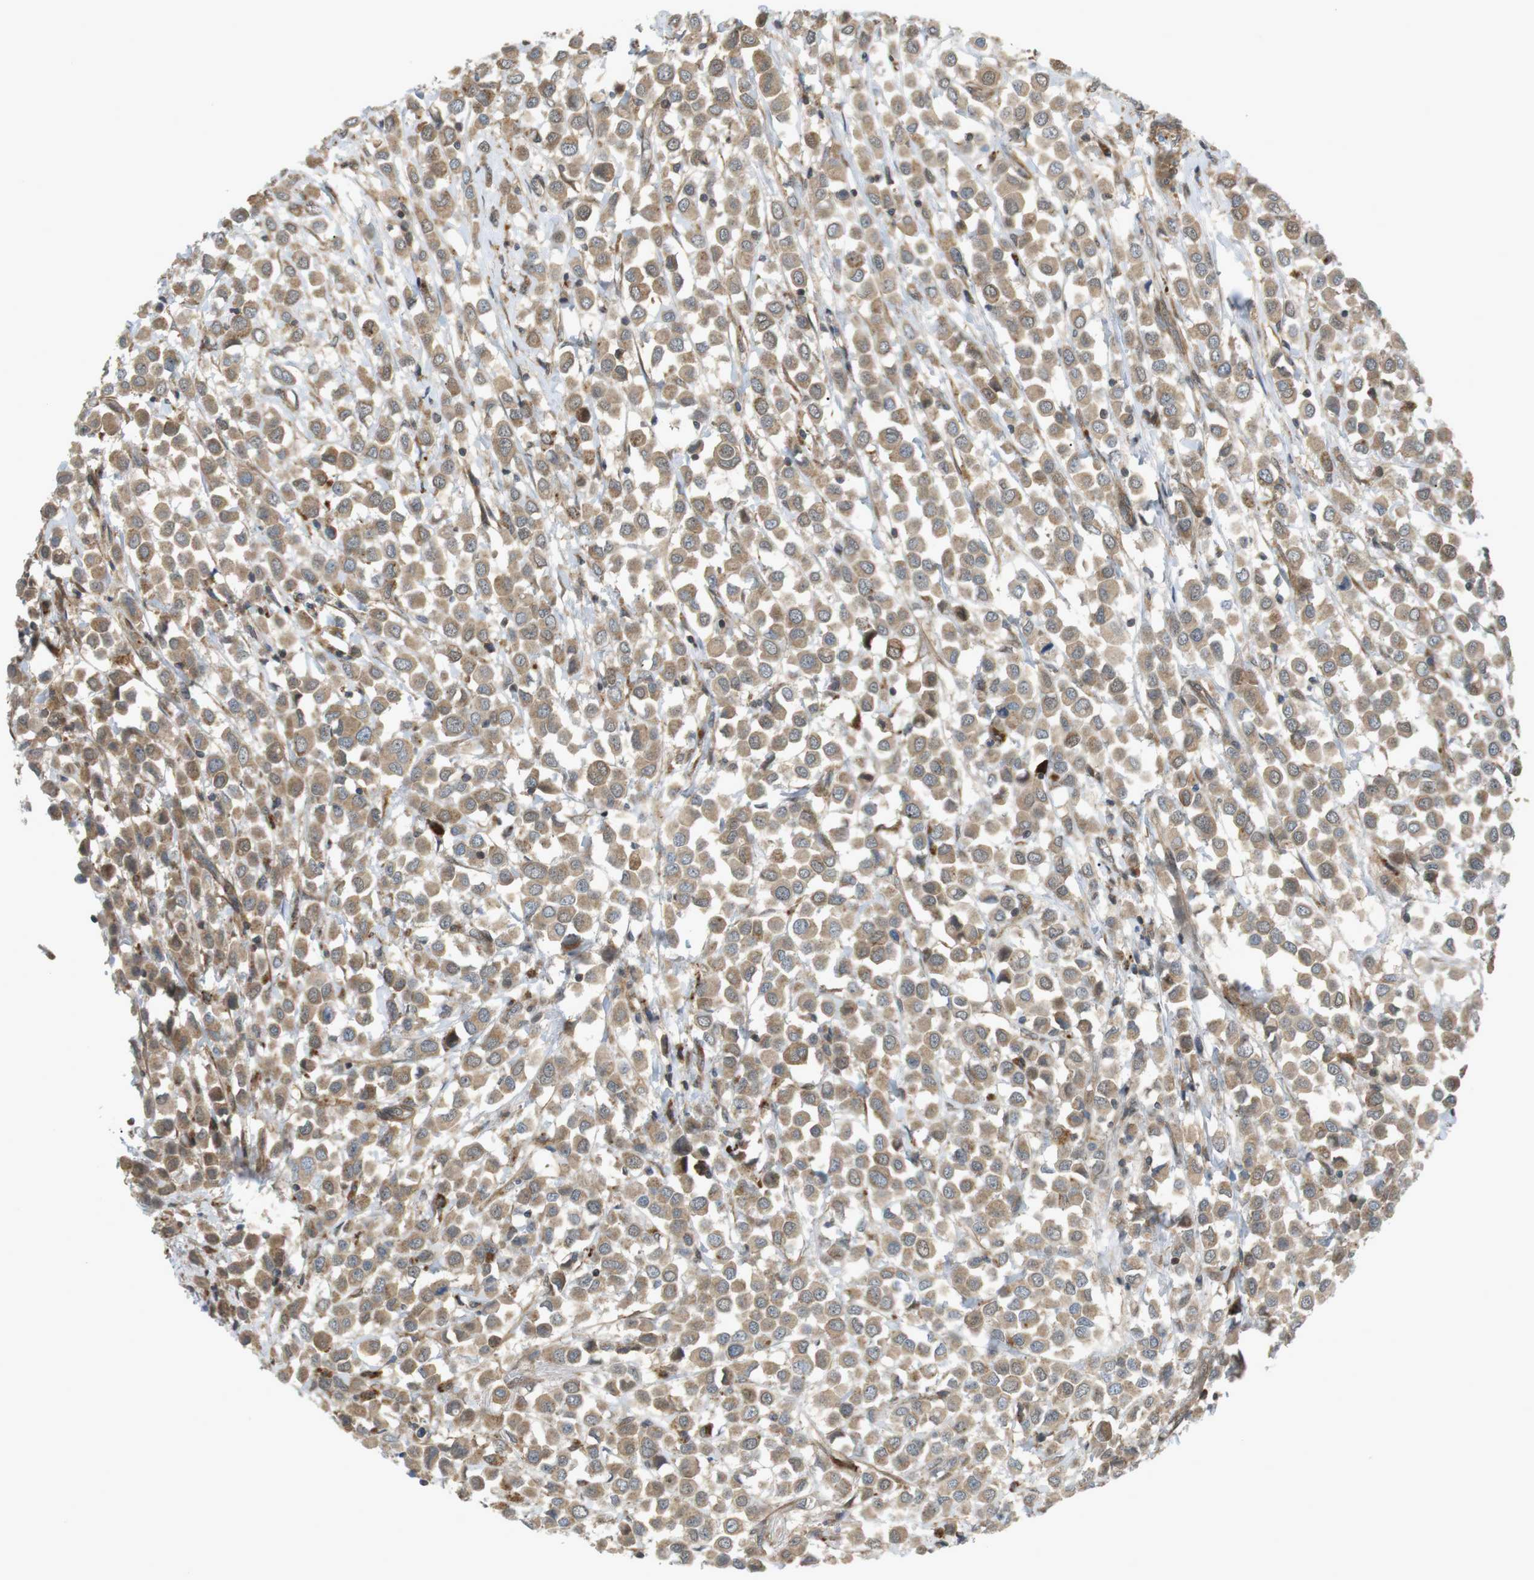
{"staining": {"intensity": "moderate", "quantity": ">75%", "location": "cytoplasmic/membranous"}, "tissue": "breast cancer", "cell_type": "Tumor cells", "image_type": "cancer", "snomed": [{"axis": "morphology", "description": "Duct carcinoma"}, {"axis": "topography", "description": "Breast"}], "caption": "IHC photomicrograph of neoplastic tissue: breast cancer (infiltrating ductal carcinoma) stained using immunohistochemistry demonstrates medium levels of moderate protein expression localized specifically in the cytoplasmic/membranous of tumor cells, appearing as a cytoplasmic/membranous brown color.", "gene": "KANK2", "patient": {"sex": "female", "age": 61}}